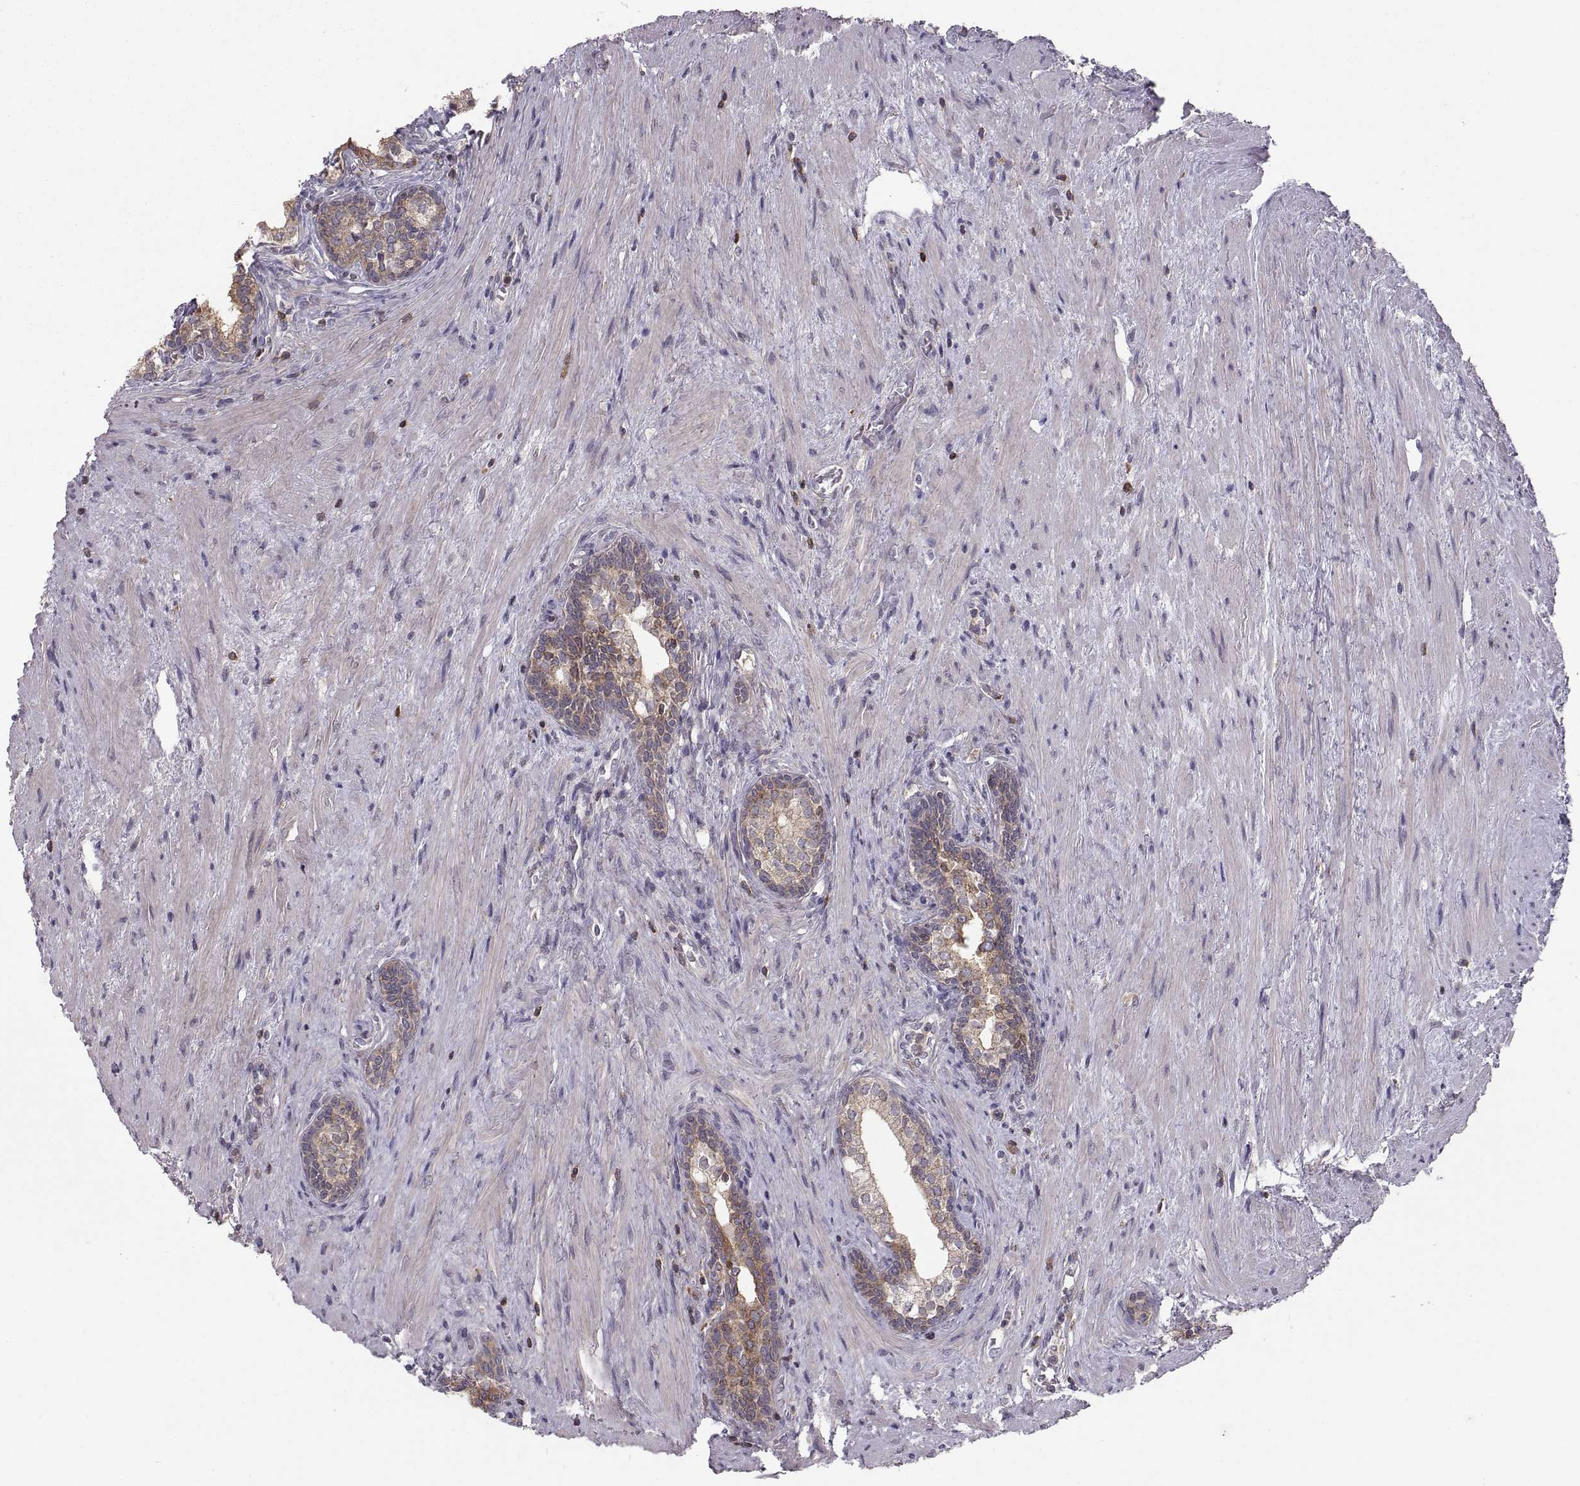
{"staining": {"intensity": "strong", "quantity": "<25%", "location": "cytoplasmic/membranous"}, "tissue": "prostate cancer", "cell_type": "Tumor cells", "image_type": "cancer", "snomed": [{"axis": "morphology", "description": "Adenocarcinoma, NOS"}, {"axis": "morphology", "description": "Adenocarcinoma, High grade"}, {"axis": "topography", "description": "Prostate"}], "caption": "There is medium levels of strong cytoplasmic/membranous expression in tumor cells of prostate cancer, as demonstrated by immunohistochemical staining (brown color).", "gene": "EZR", "patient": {"sex": "male", "age": 61}}